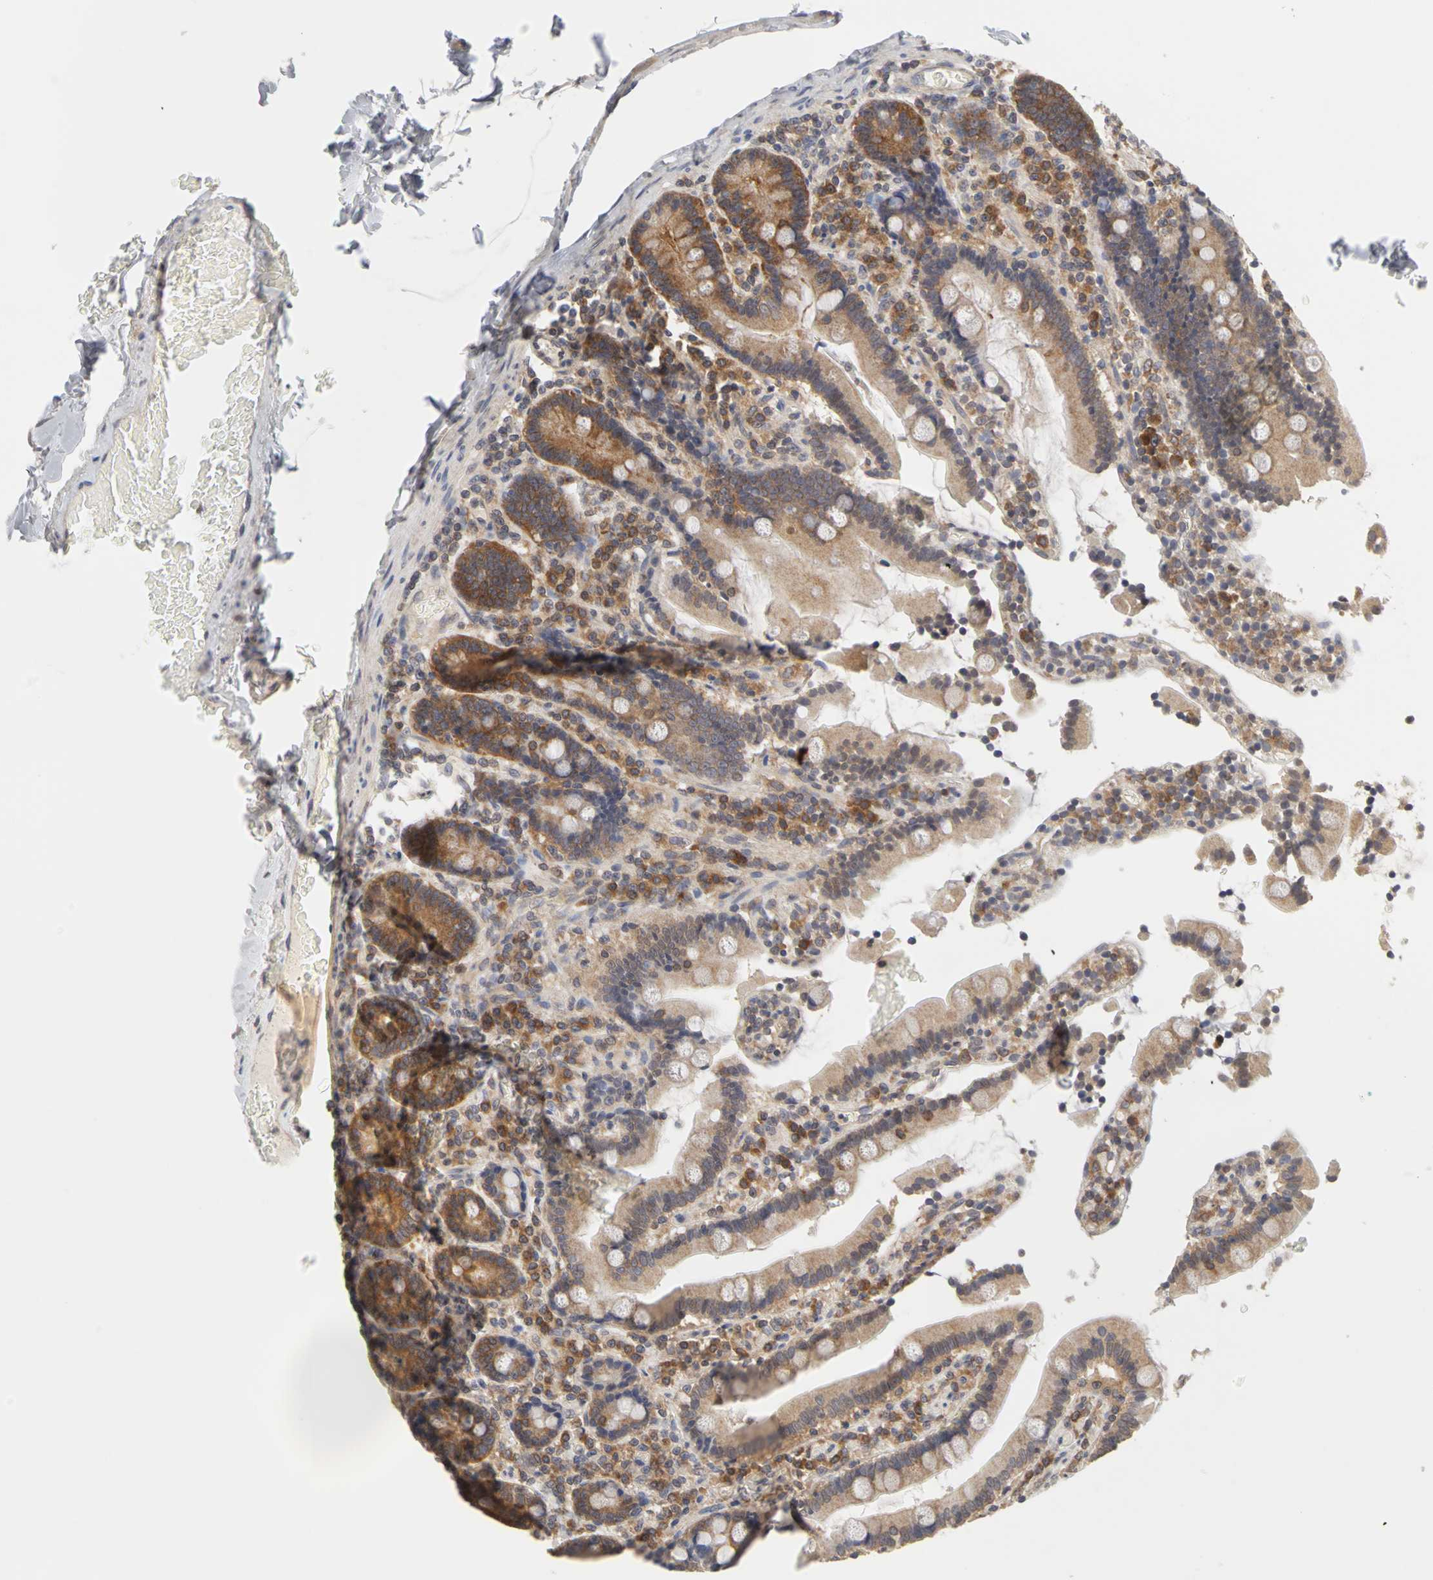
{"staining": {"intensity": "moderate", "quantity": ">75%", "location": "cytoplasmic/membranous"}, "tissue": "duodenum", "cell_type": "Glandular cells", "image_type": "normal", "snomed": [{"axis": "morphology", "description": "Normal tissue, NOS"}, {"axis": "topography", "description": "Duodenum"}], "caption": "IHC image of unremarkable duodenum: duodenum stained using IHC reveals medium levels of moderate protein expression localized specifically in the cytoplasmic/membranous of glandular cells, appearing as a cytoplasmic/membranous brown color.", "gene": "IRAK1", "patient": {"sex": "female", "age": 53}}